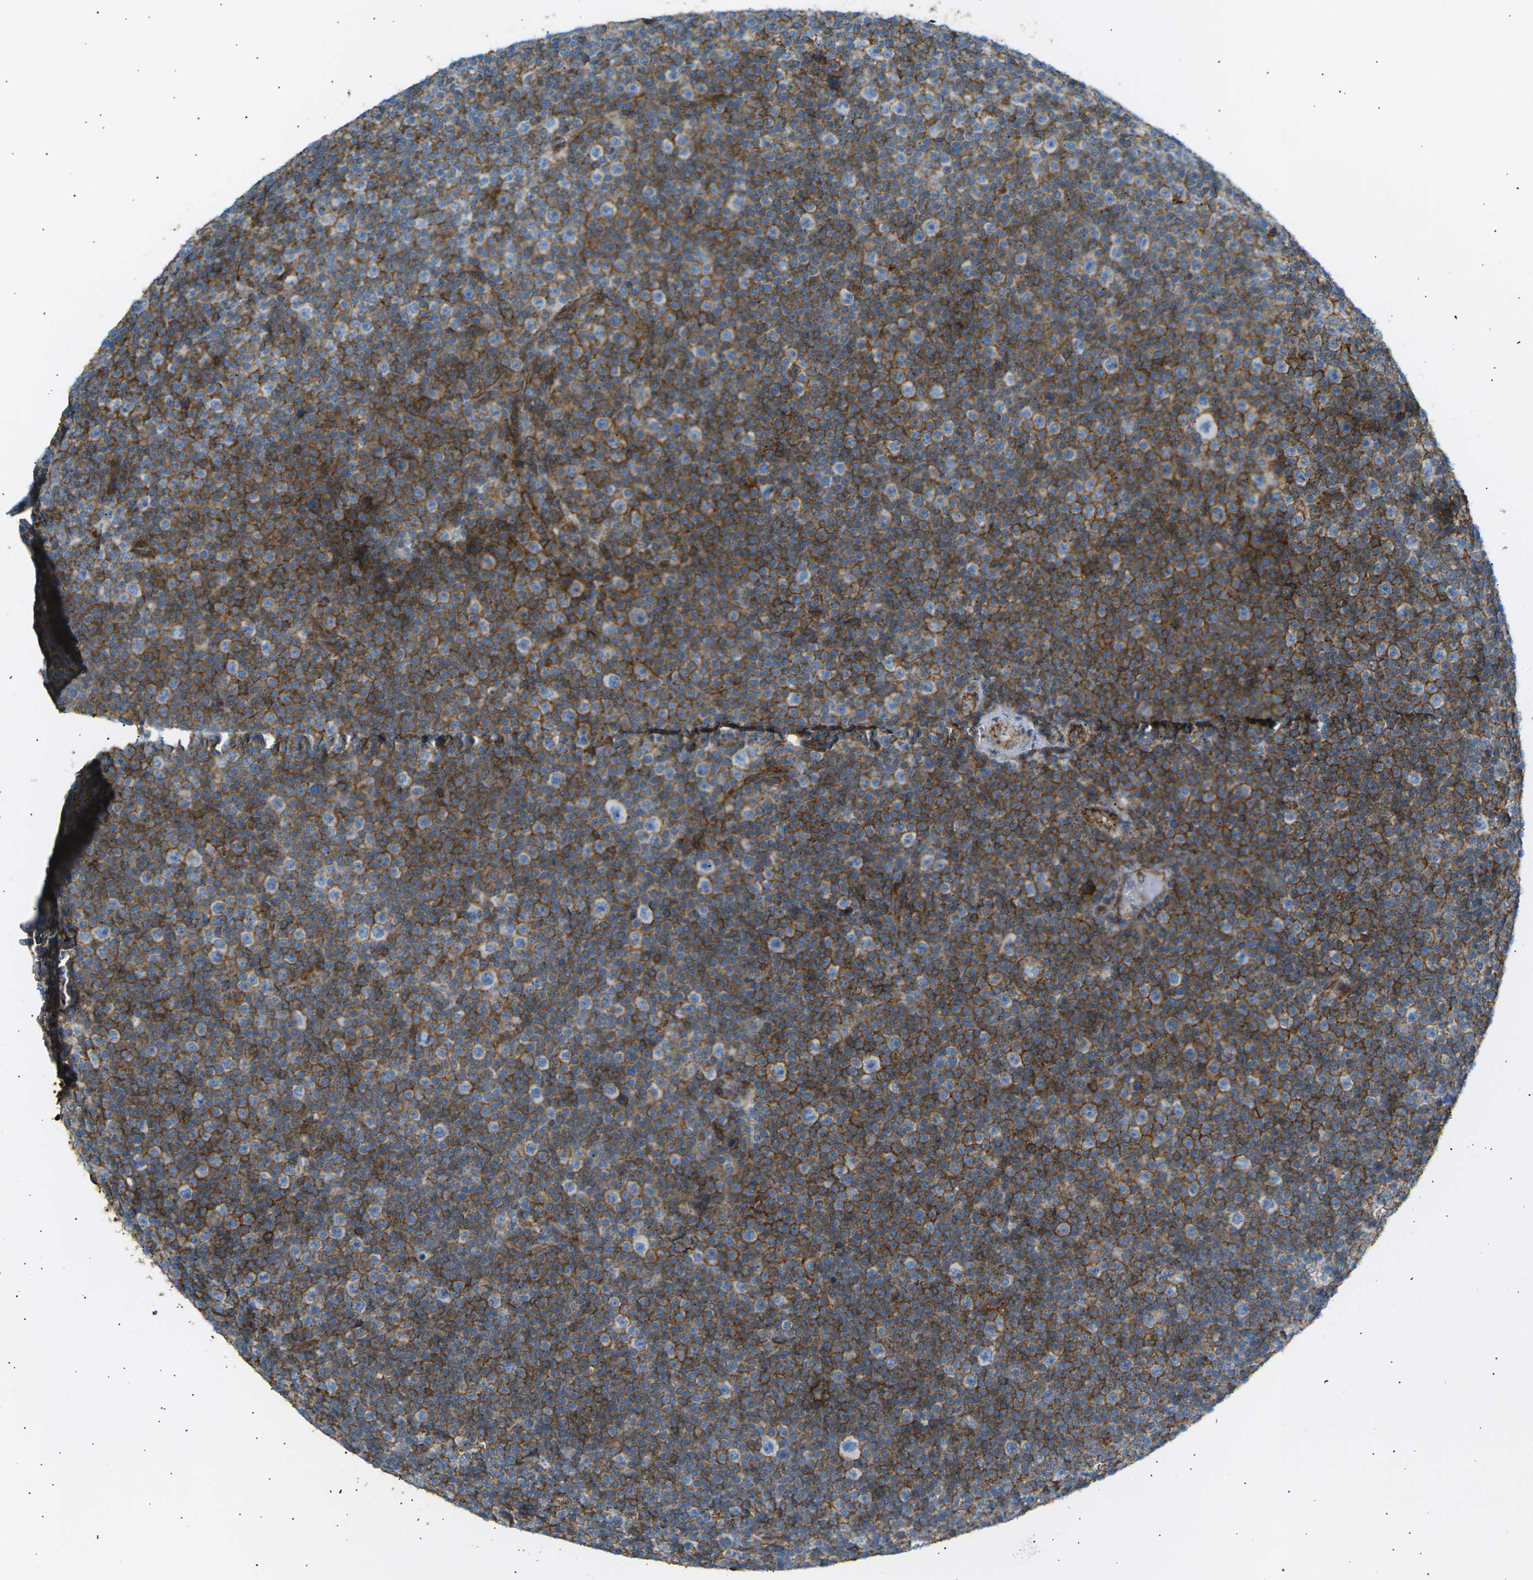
{"staining": {"intensity": "moderate", "quantity": "<25%", "location": "cytoplasmic/membranous"}, "tissue": "lymphoma", "cell_type": "Tumor cells", "image_type": "cancer", "snomed": [{"axis": "morphology", "description": "Malignant lymphoma, non-Hodgkin's type, Low grade"}, {"axis": "topography", "description": "Lymph node"}], "caption": "Tumor cells demonstrate low levels of moderate cytoplasmic/membranous staining in about <25% of cells in low-grade malignant lymphoma, non-Hodgkin's type.", "gene": "ATP2B4", "patient": {"sex": "female", "age": 67}}